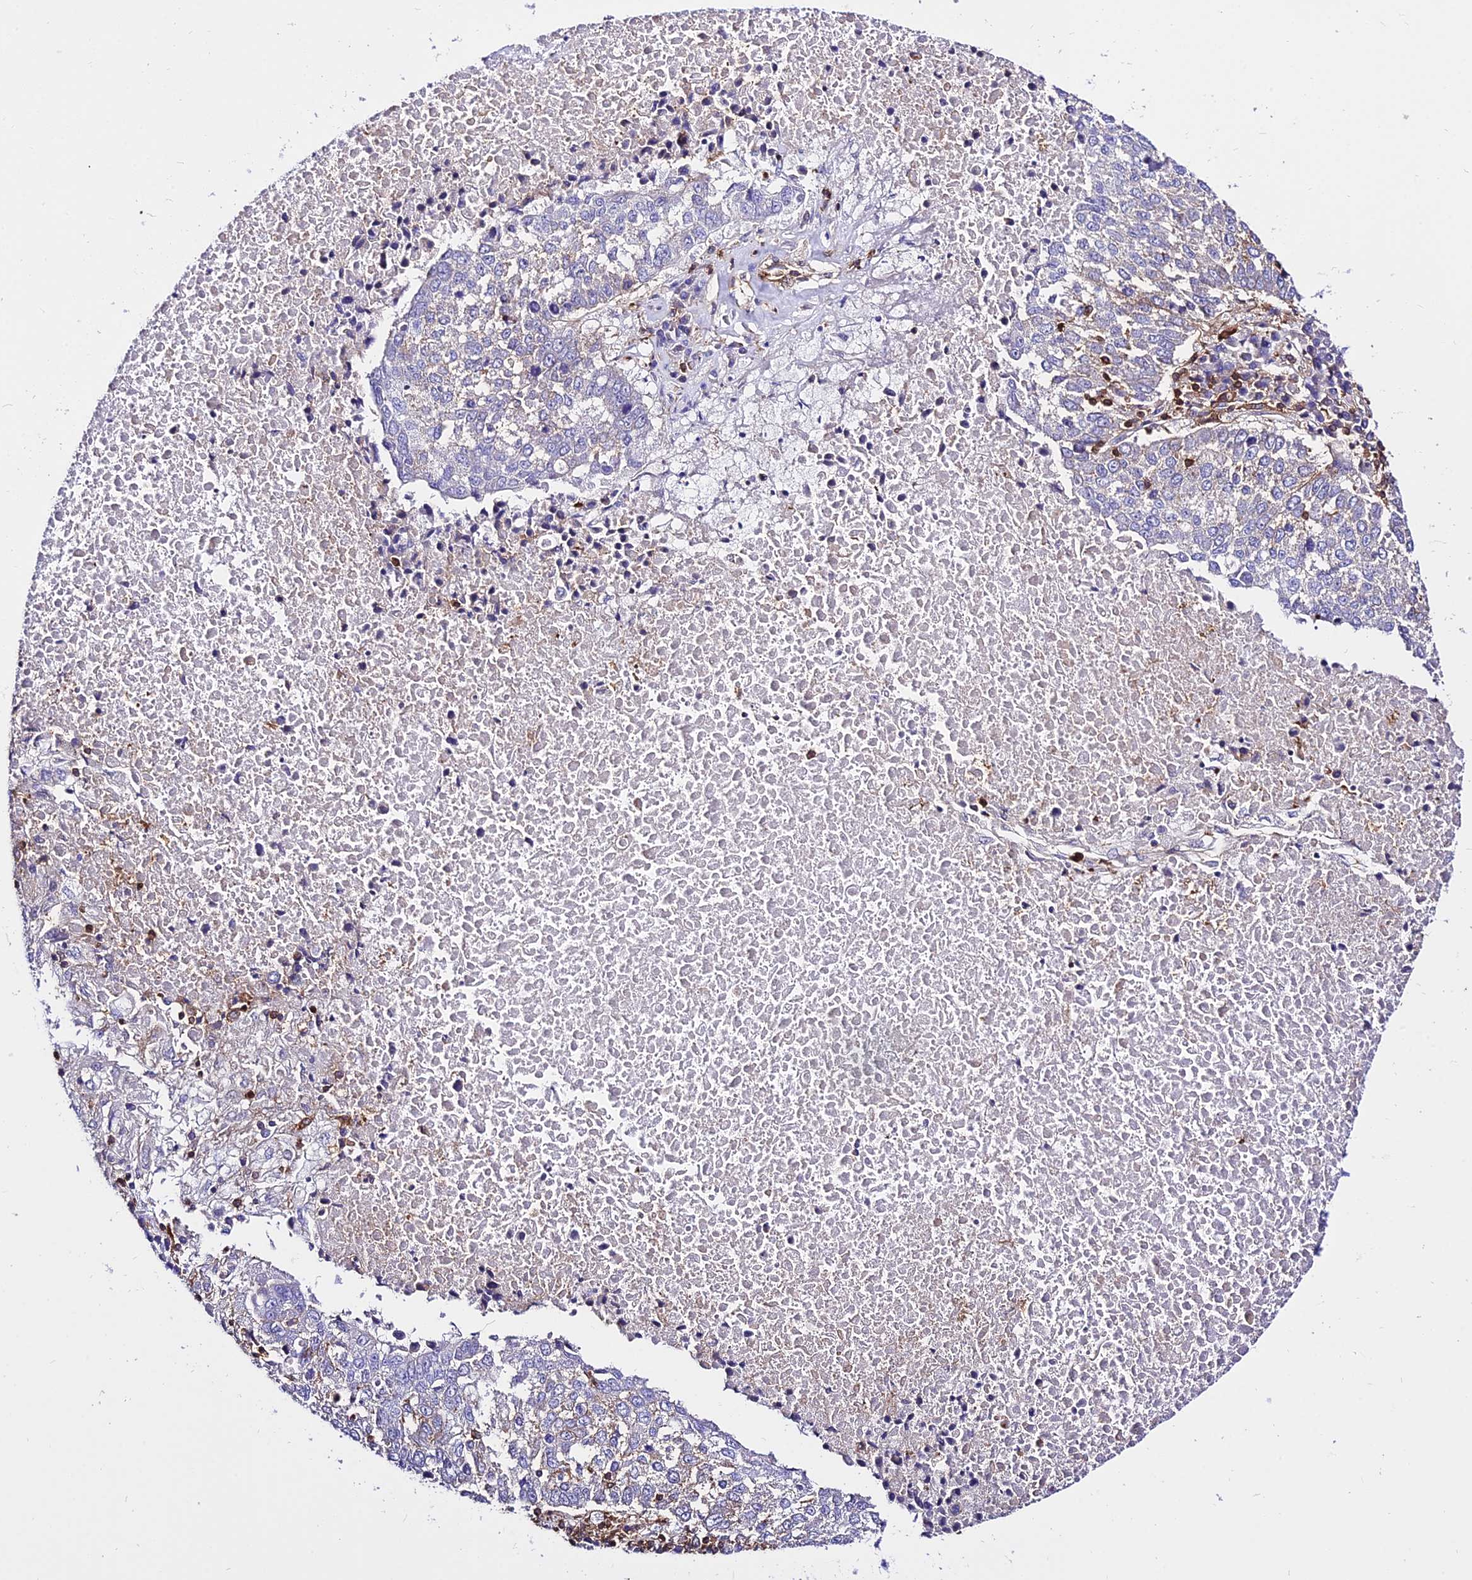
{"staining": {"intensity": "negative", "quantity": "none", "location": "none"}, "tissue": "lung cancer", "cell_type": "Tumor cells", "image_type": "cancer", "snomed": [{"axis": "morphology", "description": "Squamous cell carcinoma, NOS"}, {"axis": "topography", "description": "Lung"}], "caption": "Immunohistochemical staining of lung cancer (squamous cell carcinoma) exhibits no significant expression in tumor cells.", "gene": "CSRP1", "patient": {"sex": "male", "age": 73}}